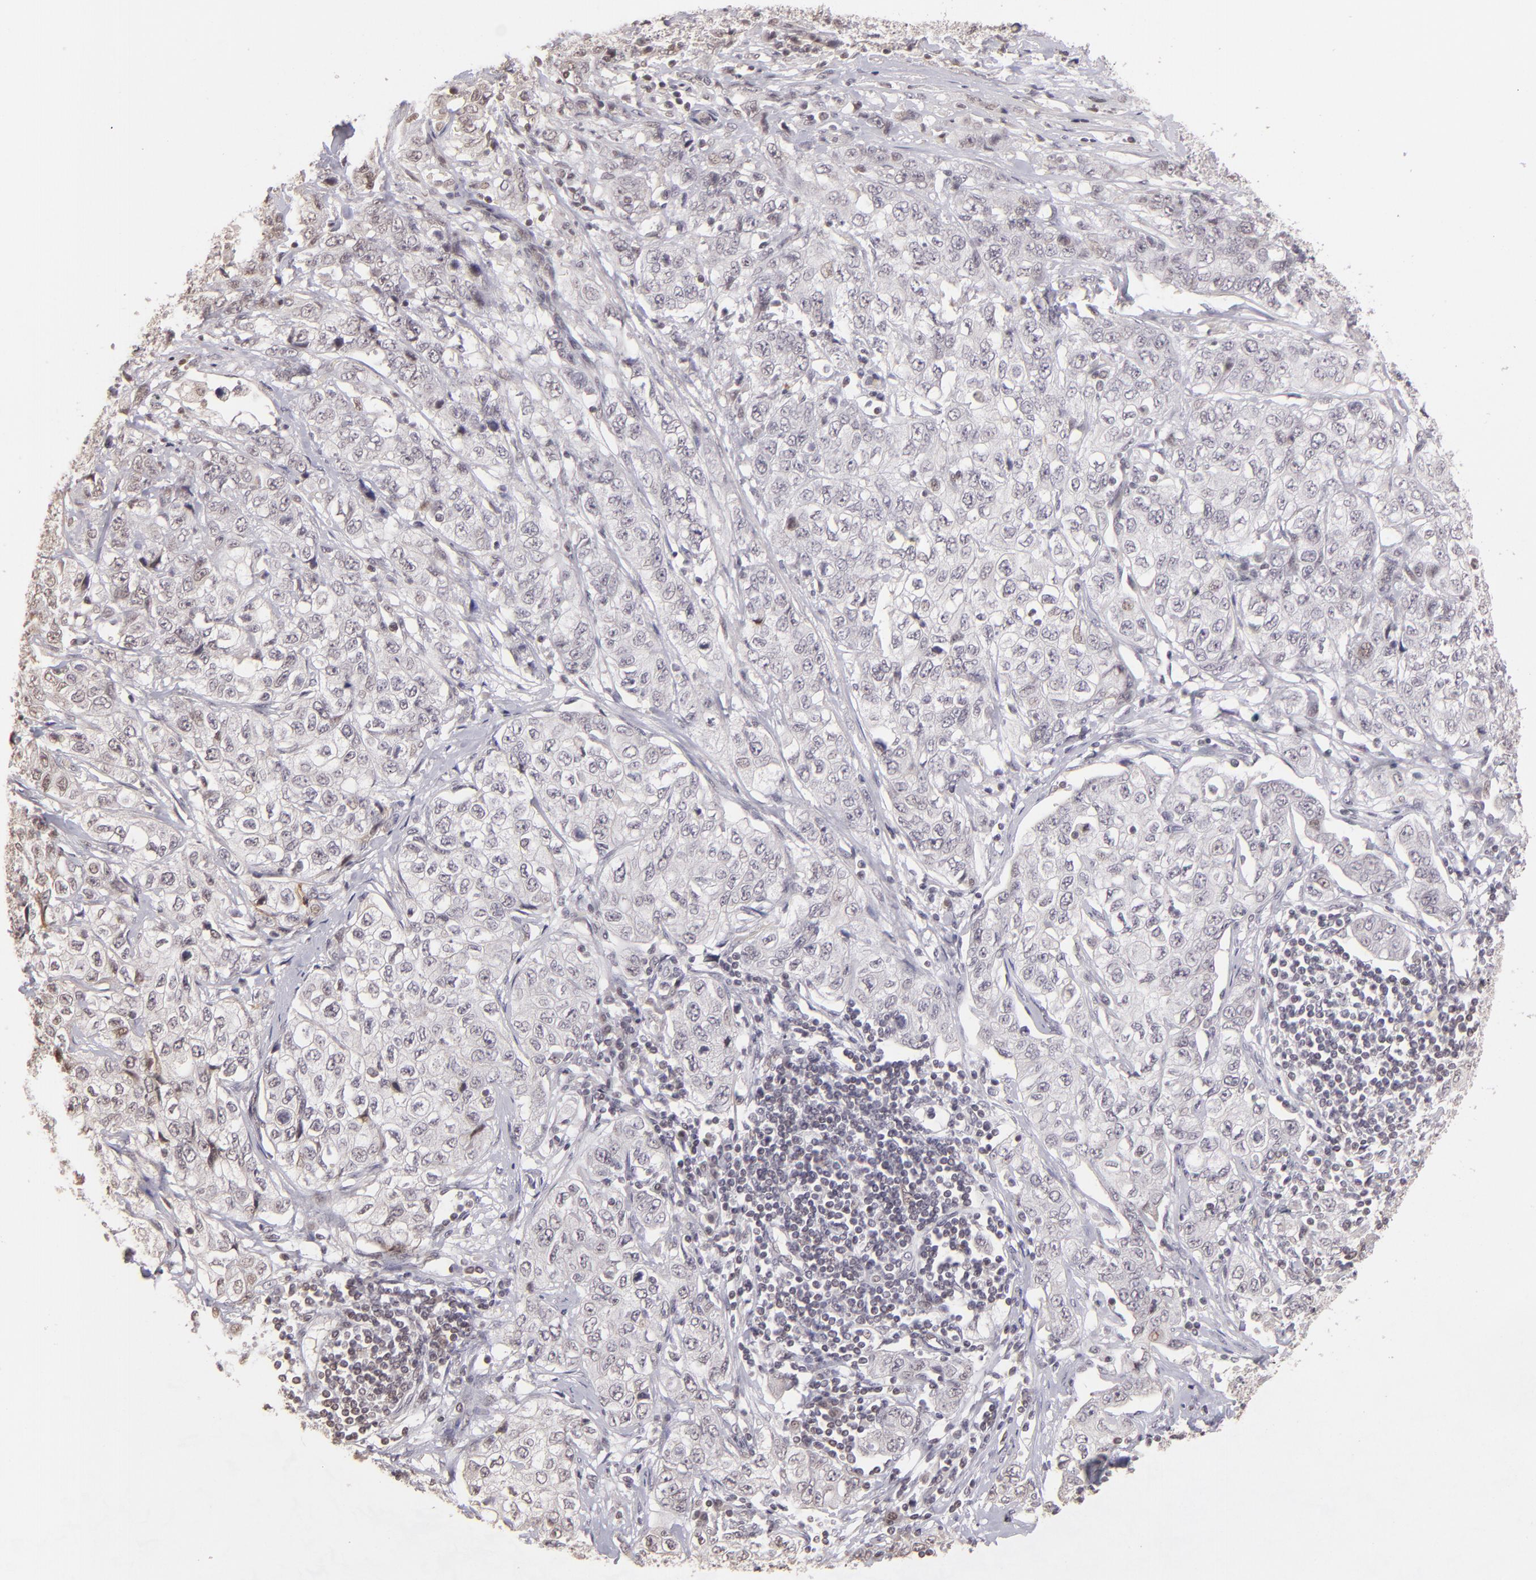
{"staining": {"intensity": "weak", "quantity": "<25%", "location": "nuclear"}, "tissue": "stomach cancer", "cell_type": "Tumor cells", "image_type": "cancer", "snomed": [{"axis": "morphology", "description": "Adenocarcinoma, NOS"}, {"axis": "topography", "description": "Stomach"}], "caption": "The photomicrograph displays no significant expression in tumor cells of stomach cancer (adenocarcinoma). The staining was performed using DAB (3,3'-diaminobenzidine) to visualize the protein expression in brown, while the nuclei were stained in blue with hematoxylin (Magnification: 20x).", "gene": "RARB", "patient": {"sex": "male", "age": 48}}